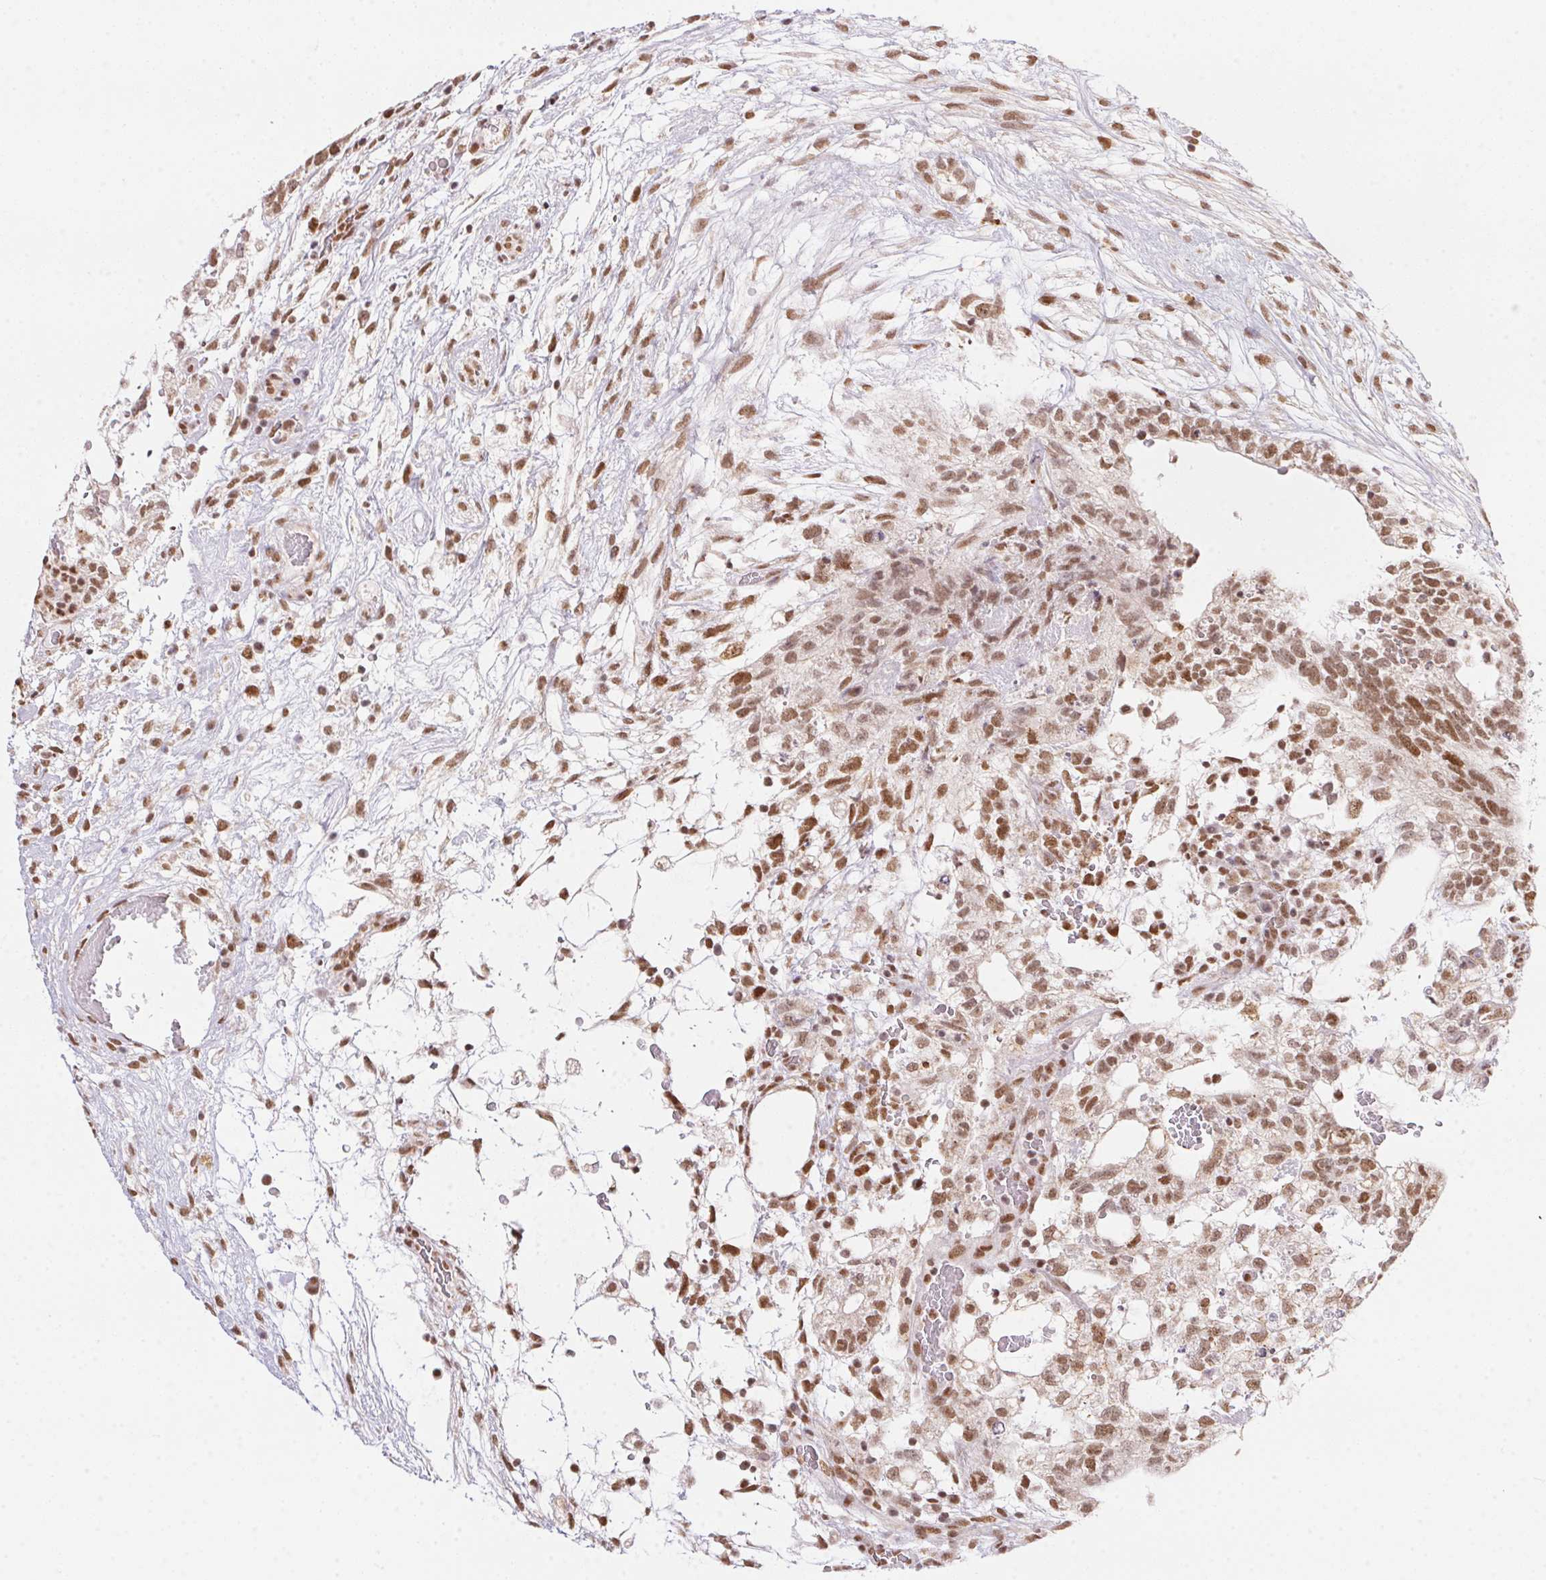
{"staining": {"intensity": "moderate", "quantity": ">75%", "location": "nuclear"}, "tissue": "testis cancer", "cell_type": "Tumor cells", "image_type": "cancer", "snomed": [{"axis": "morphology", "description": "Carcinoma, Embryonal, NOS"}, {"axis": "topography", "description": "Testis"}], "caption": "Immunohistochemical staining of human testis cancer shows medium levels of moderate nuclear positivity in about >75% of tumor cells.", "gene": "NFE2L1", "patient": {"sex": "male", "age": 32}}